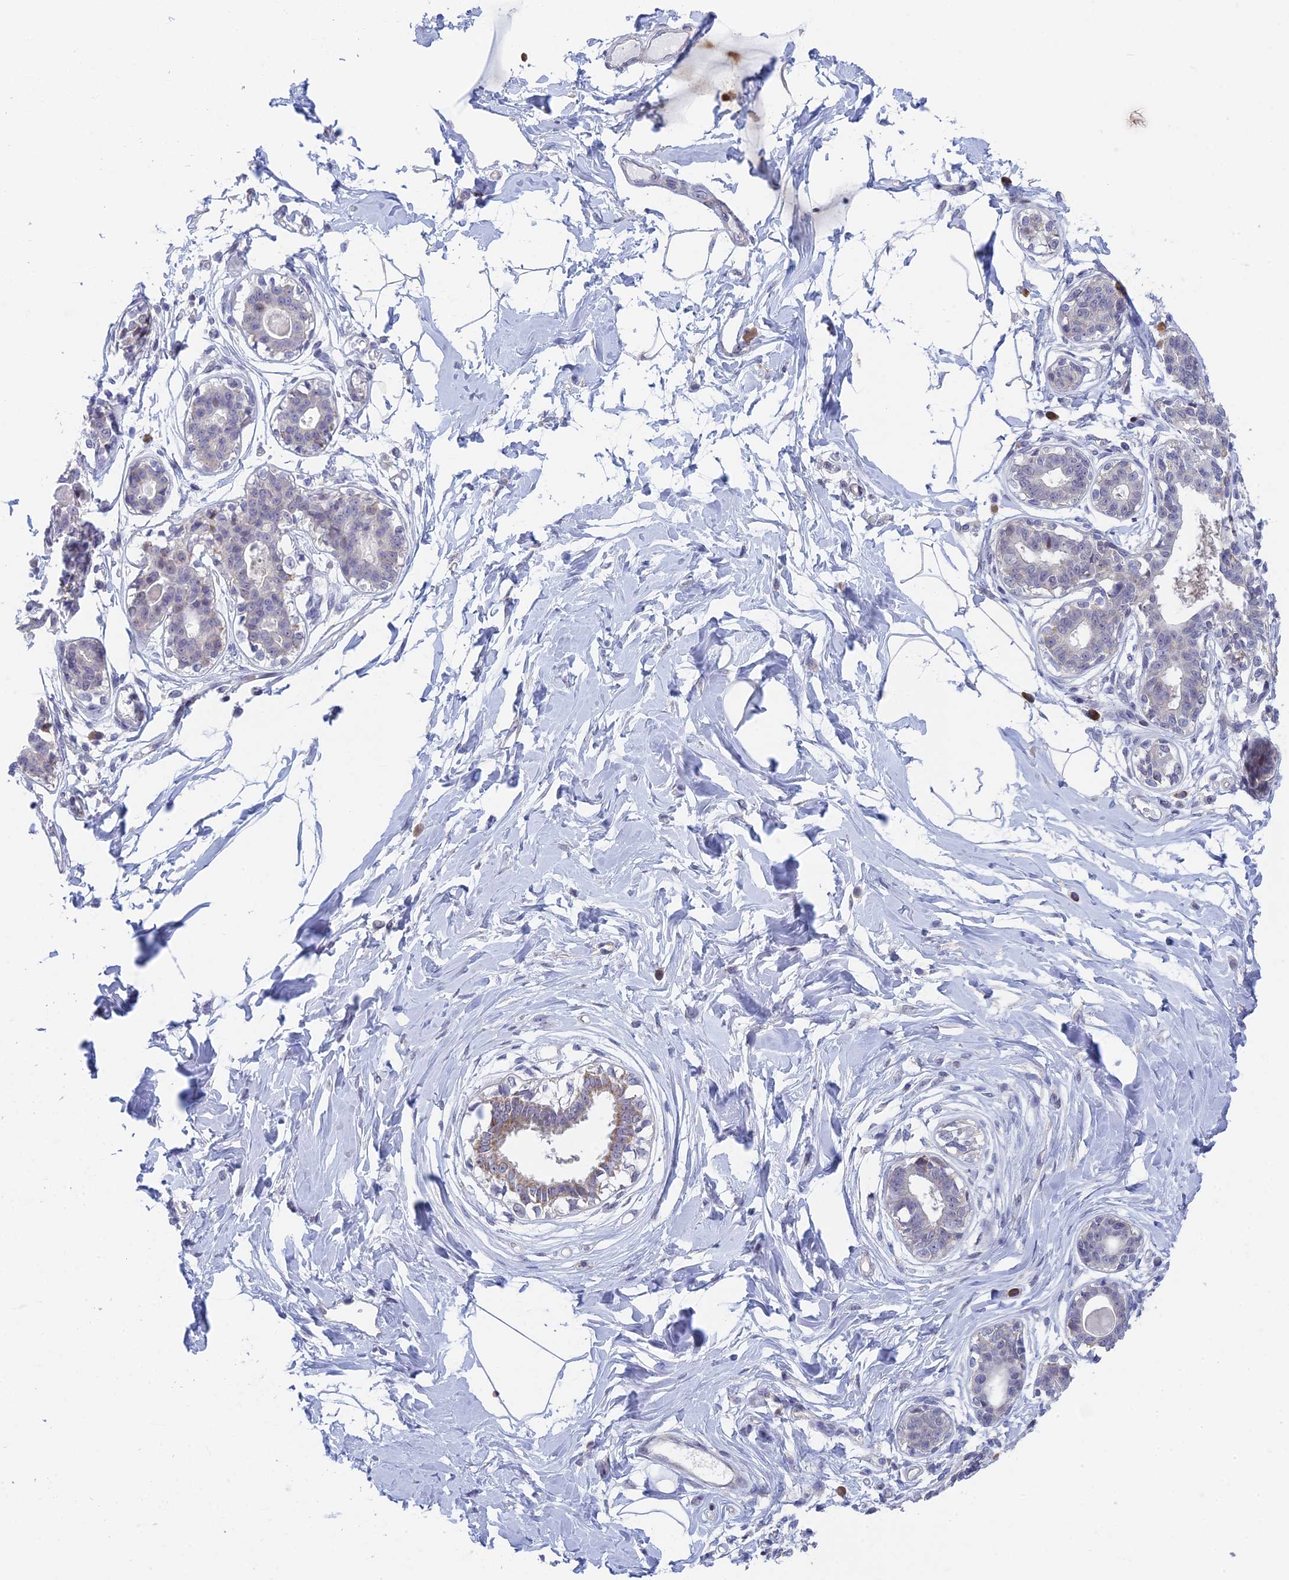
{"staining": {"intensity": "negative", "quantity": "none", "location": "none"}, "tissue": "breast", "cell_type": "Adipocytes", "image_type": "normal", "snomed": [{"axis": "morphology", "description": "Normal tissue, NOS"}, {"axis": "topography", "description": "Breast"}], "caption": "IHC histopathology image of normal breast: human breast stained with DAB (3,3'-diaminobenzidine) displays no significant protein staining in adipocytes. Brightfield microscopy of immunohistochemistry (IHC) stained with DAB (3,3'-diaminobenzidine) (brown) and hematoxylin (blue), captured at high magnification.", "gene": "PPP1R26", "patient": {"sex": "female", "age": 45}}